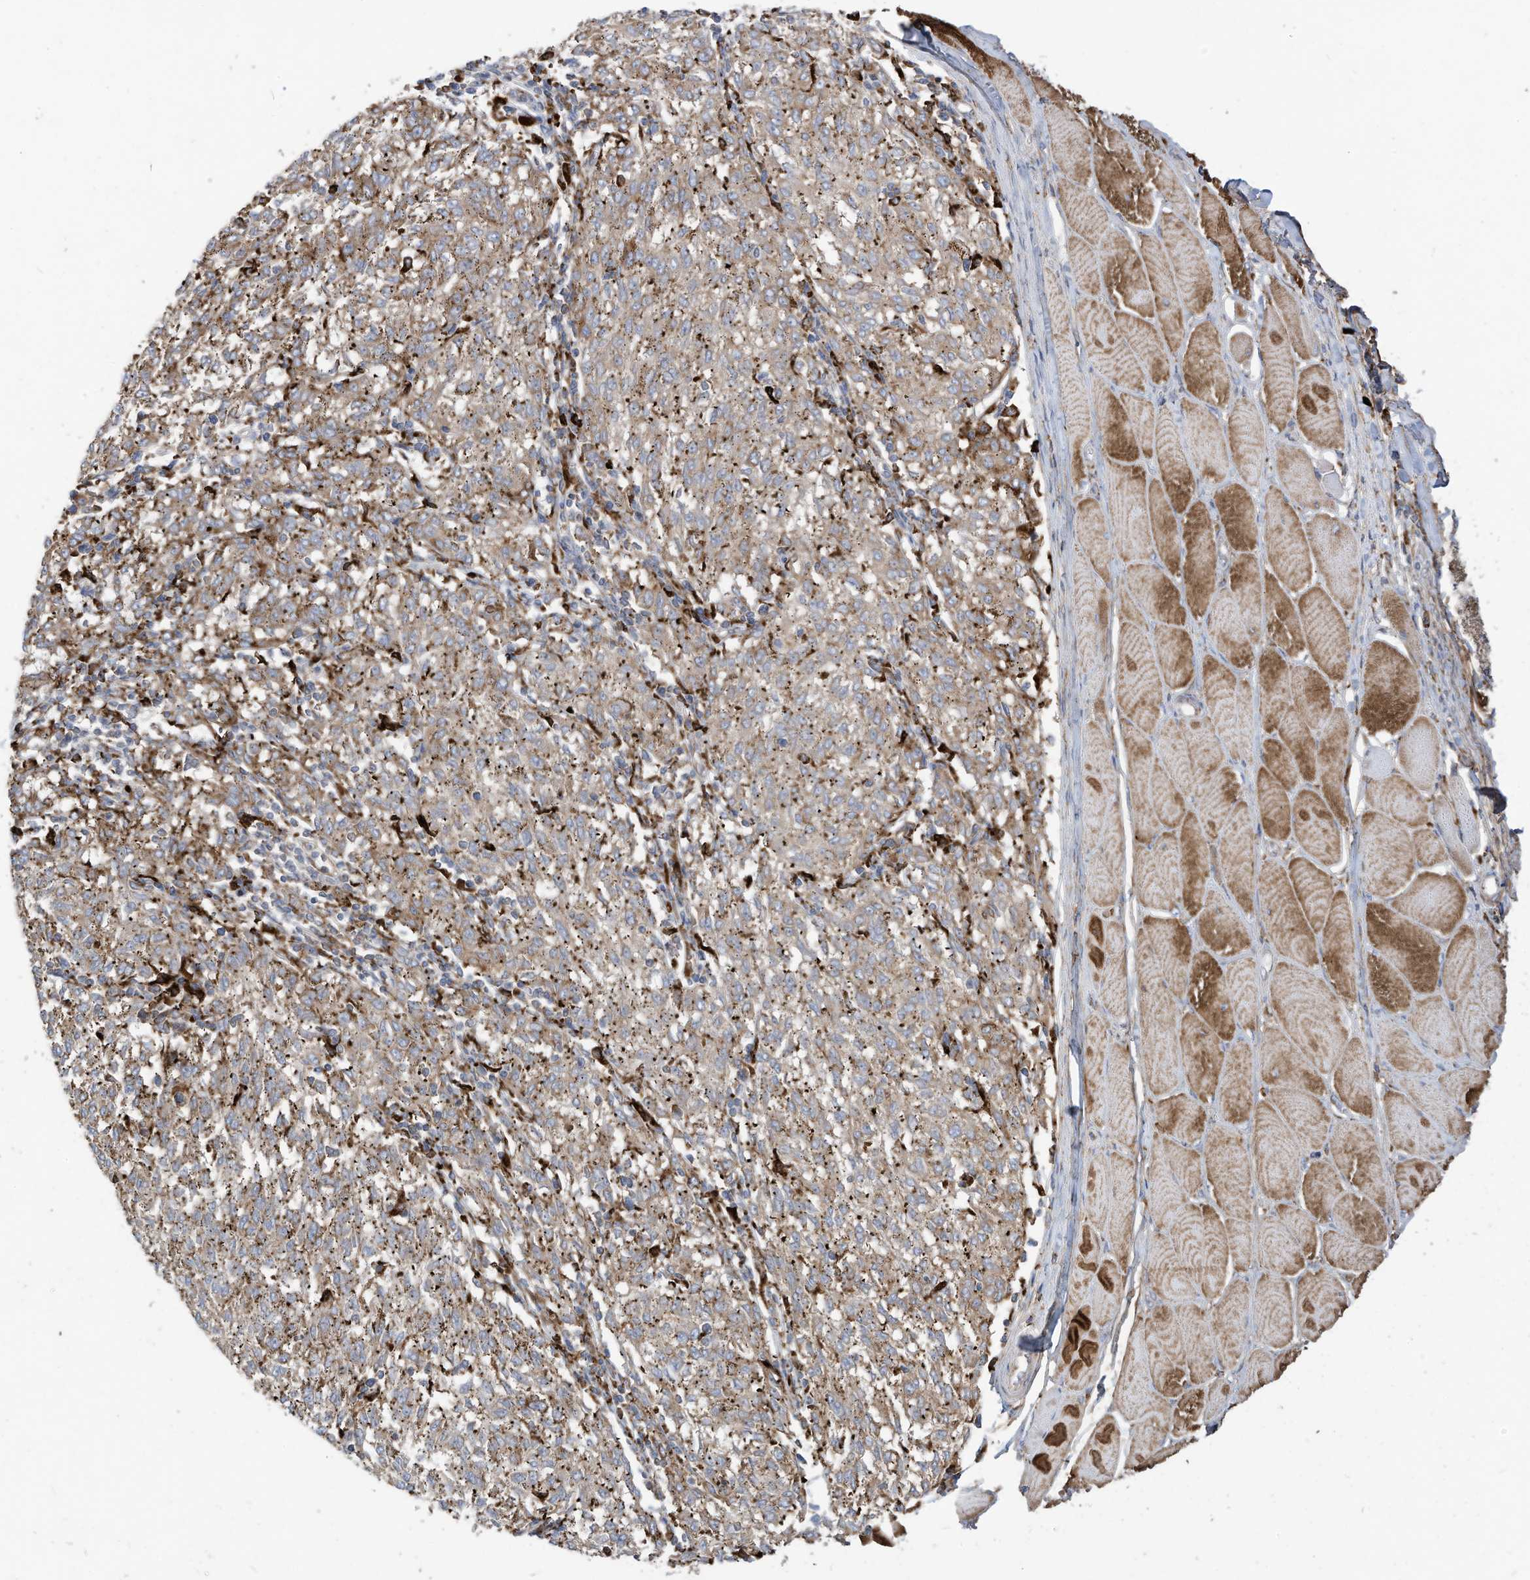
{"staining": {"intensity": "weak", "quantity": ">75%", "location": "cytoplasmic/membranous"}, "tissue": "melanoma", "cell_type": "Tumor cells", "image_type": "cancer", "snomed": [{"axis": "morphology", "description": "Malignant melanoma, NOS"}, {"axis": "topography", "description": "Skin"}], "caption": "IHC micrograph of neoplastic tissue: melanoma stained using immunohistochemistry (IHC) shows low levels of weak protein expression localized specifically in the cytoplasmic/membranous of tumor cells, appearing as a cytoplasmic/membranous brown color.", "gene": "TRNAU1AP", "patient": {"sex": "female", "age": 72}}